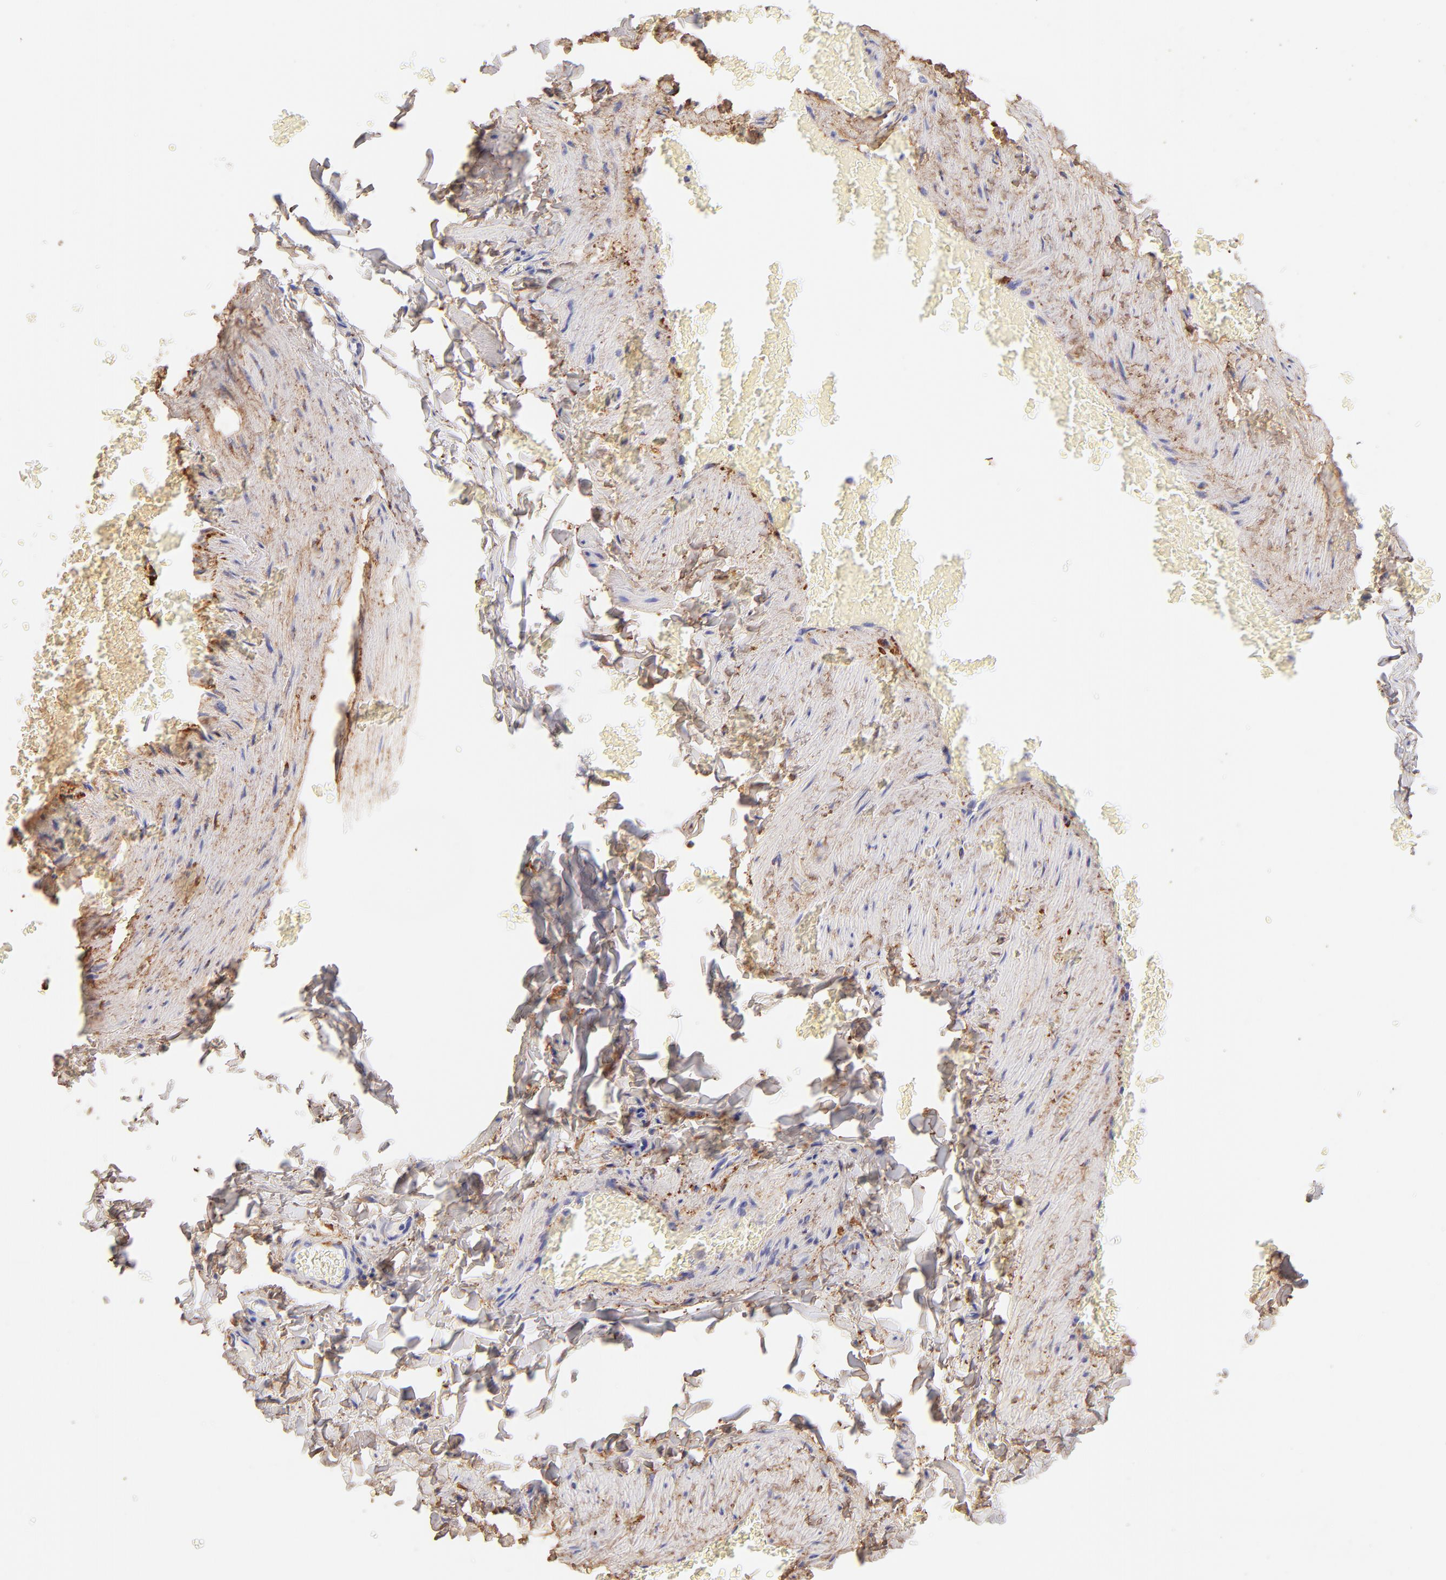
{"staining": {"intensity": "weak", "quantity": "<25%", "location": "cytoplasmic/membranous"}, "tissue": "adipose tissue", "cell_type": "Adipocytes", "image_type": "normal", "snomed": [{"axis": "morphology", "description": "Normal tissue, NOS"}, {"axis": "topography", "description": "Vascular tissue"}], "caption": "Immunohistochemistry (IHC) histopathology image of unremarkable adipose tissue: adipose tissue stained with DAB (3,3'-diaminobenzidine) shows no significant protein expression in adipocytes.", "gene": "BGN", "patient": {"sex": "male", "age": 41}}